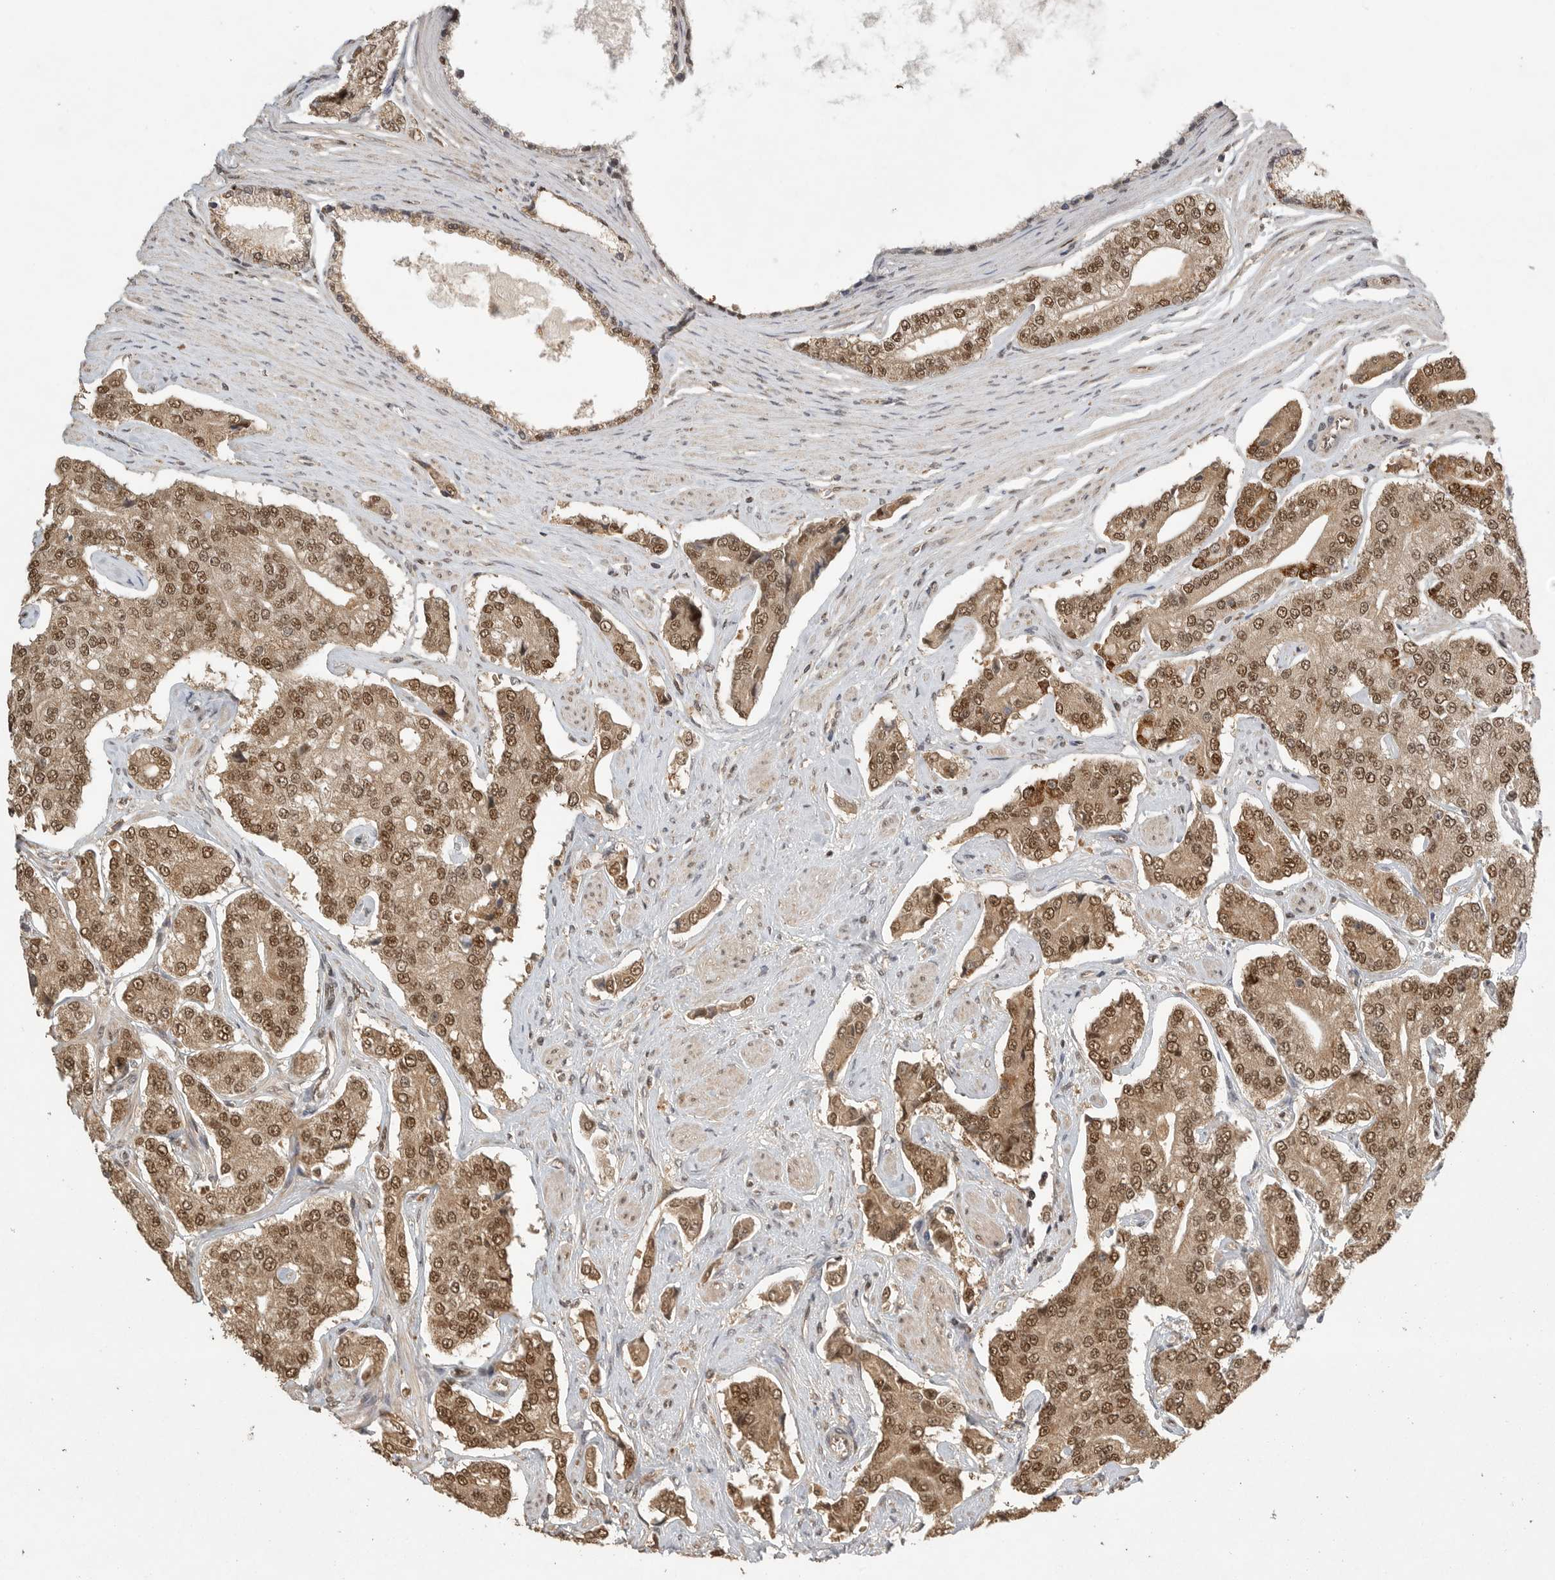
{"staining": {"intensity": "moderate", "quantity": ">75%", "location": "cytoplasmic/membranous,nuclear"}, "tissue": "prostate cancer", "cell_type": "Tumor cells", "image_type": "cancer", "snomed": [{"axis": "morphology", "description": "Adenocarcinoma, High grade"}, {"axis": "topography", "description": "Prostate"}], "caption": "DAB immunohistochemical staining of adenocarcinoma (high-grade) (prostate) displays moderate cytoplasmic/membranous and nuclear protein positivity in about >75% of tumor cells.", "gene": "DFFA", "patient": {"sex": "male", "age": 71}}